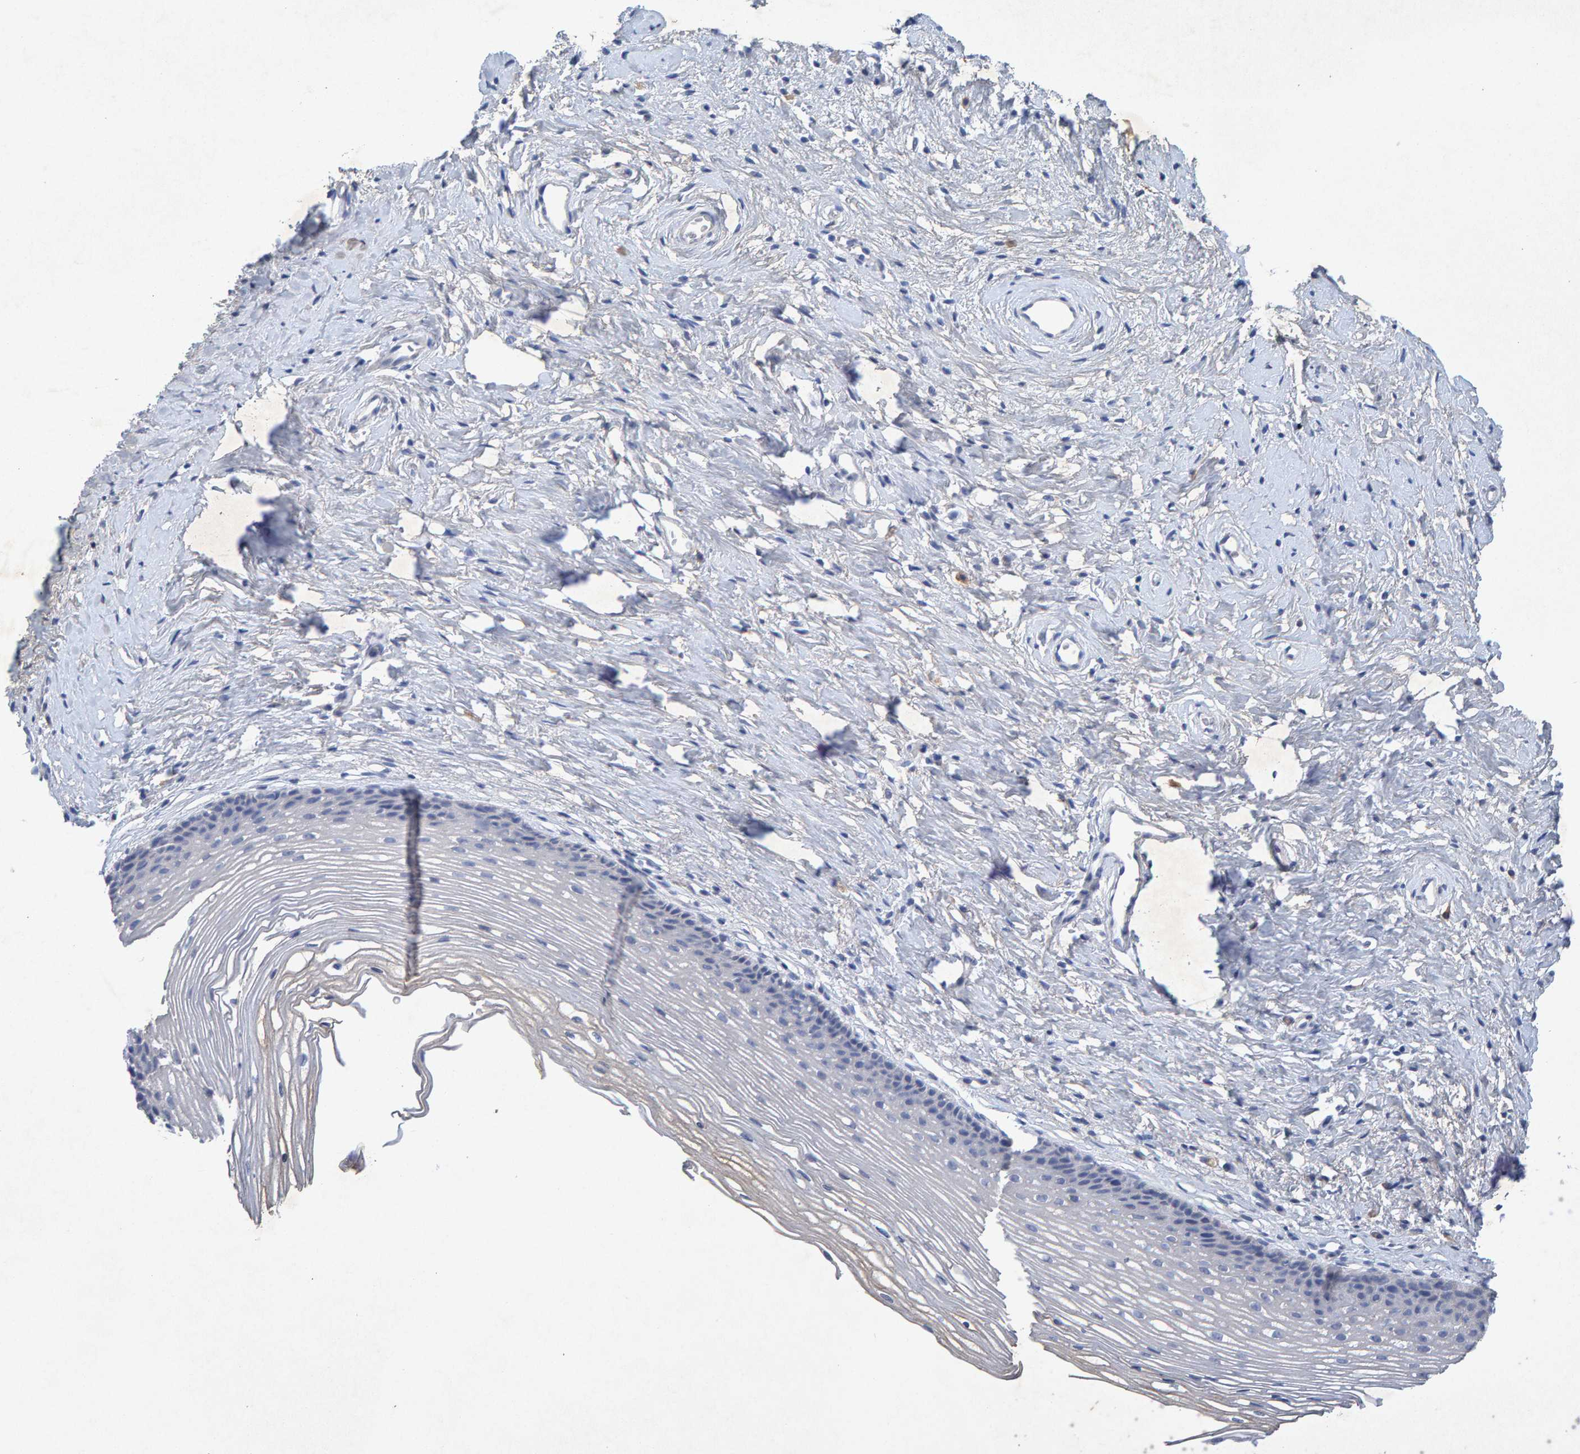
{"staining": {"intensity": "negative", "quantity": "none", "location": "none"}, "tissue": "cervix", "cell_type": "Glandular cells", "image_type": "normal", "snomed": [{"axis": "morphology", "description": "Normal tissue, NOS"}, {"axis": "topography", "description": "Cervix"}], "caption": "There is no significant positivity in glandular cells of cervix.", "gene": "CTH", "patient": {"sex": "female", "age": 77}}